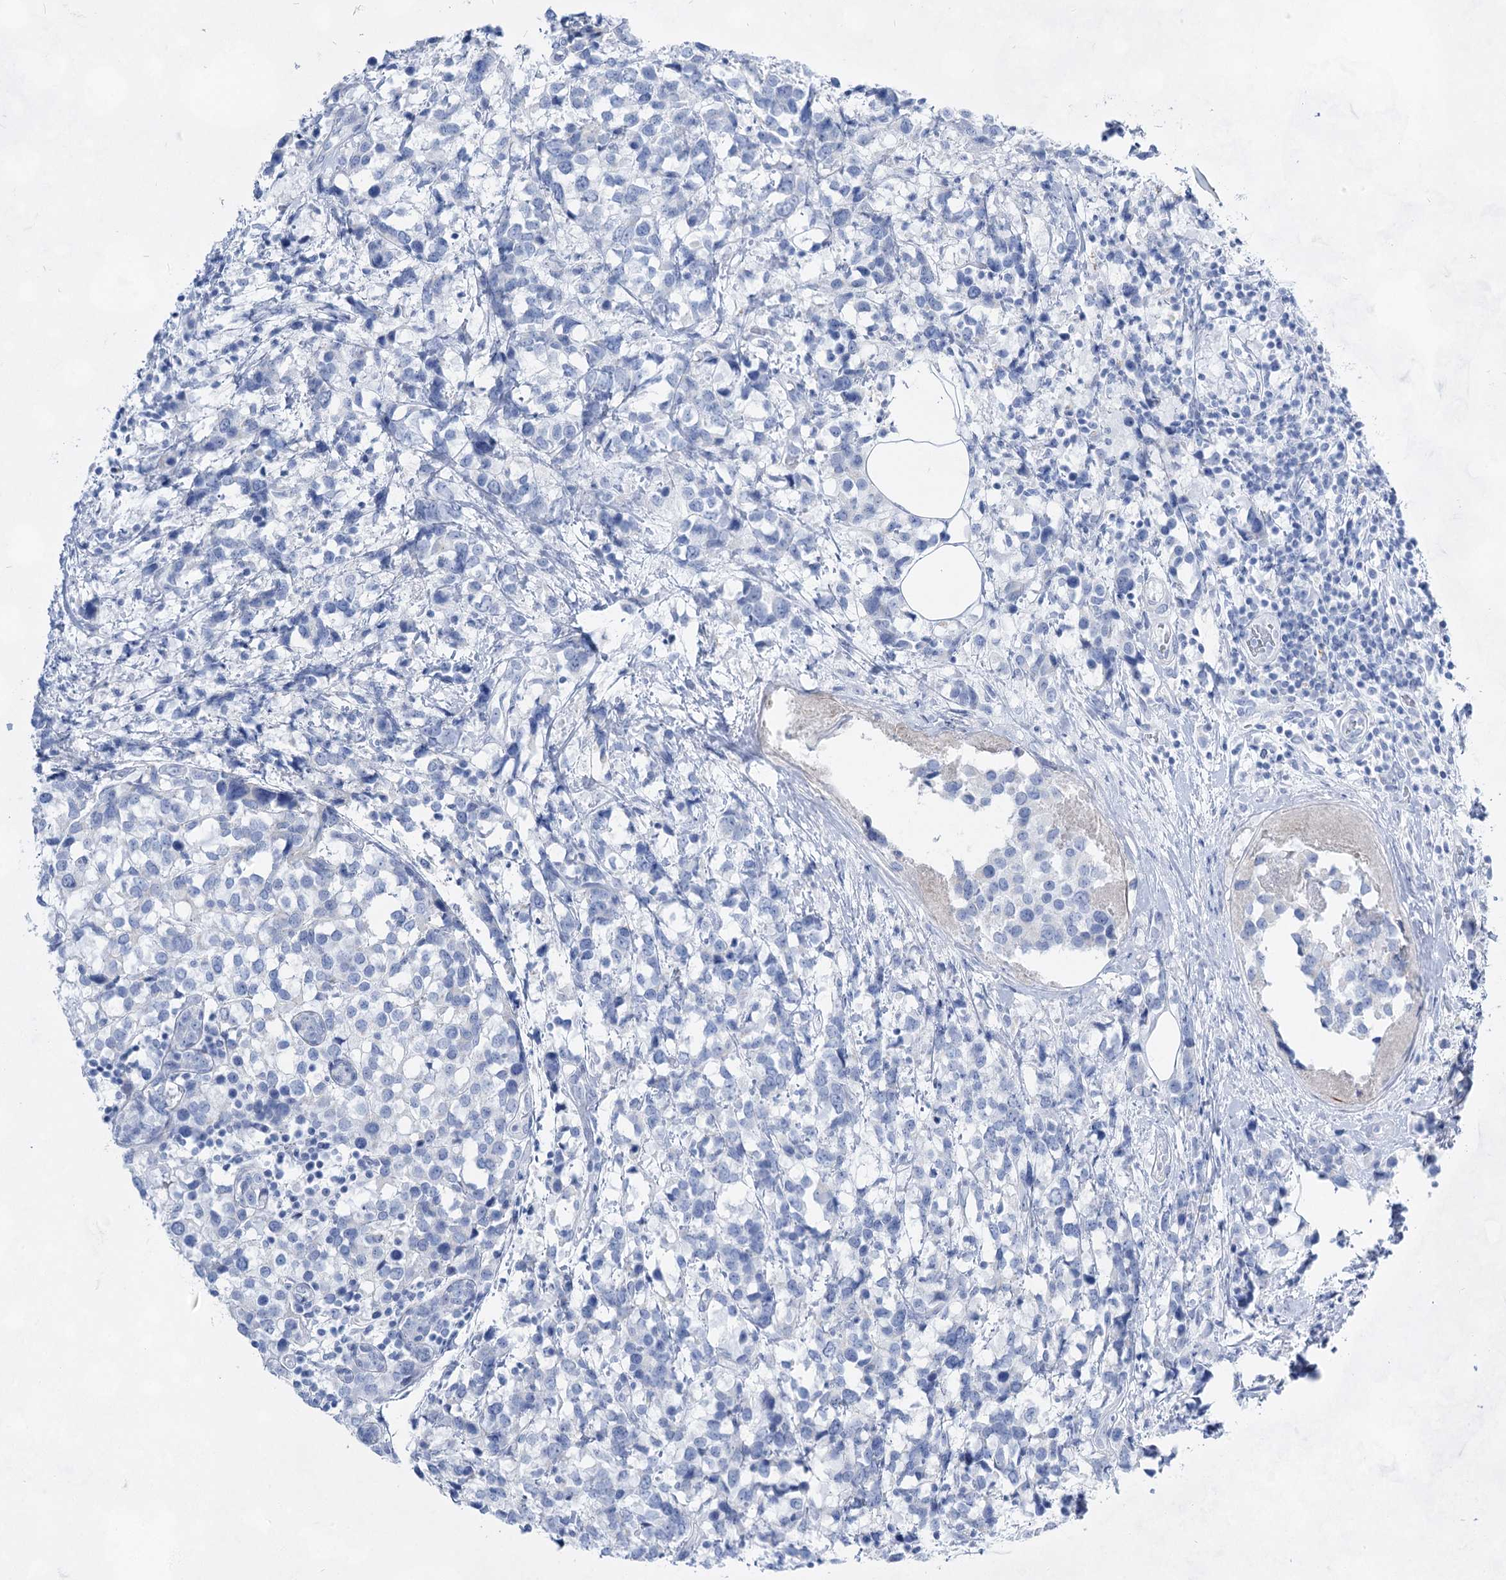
{"staining": {"intensity": "negative", "quantity": "none", "location": "none"}, "tissue": "breast cancer", "cell_type": "Tumor cells", "image_type": "cancer", "snomed": [{"axis": "morphology", "description": "Lobular carcinoma"}, {"axis": "topography", "description": "Breast"}], "caption": "Immunohistochemistry (IHC) photomicrograph of neoplastic tissue: human breast cancer stained with DAB exhibits no significant protein staining in tumor cells. (Brightfield microscopy of DAB IHC at high magnification).", "gene": "ACRV1", "patient": {"sex": "female", "age": 59}}